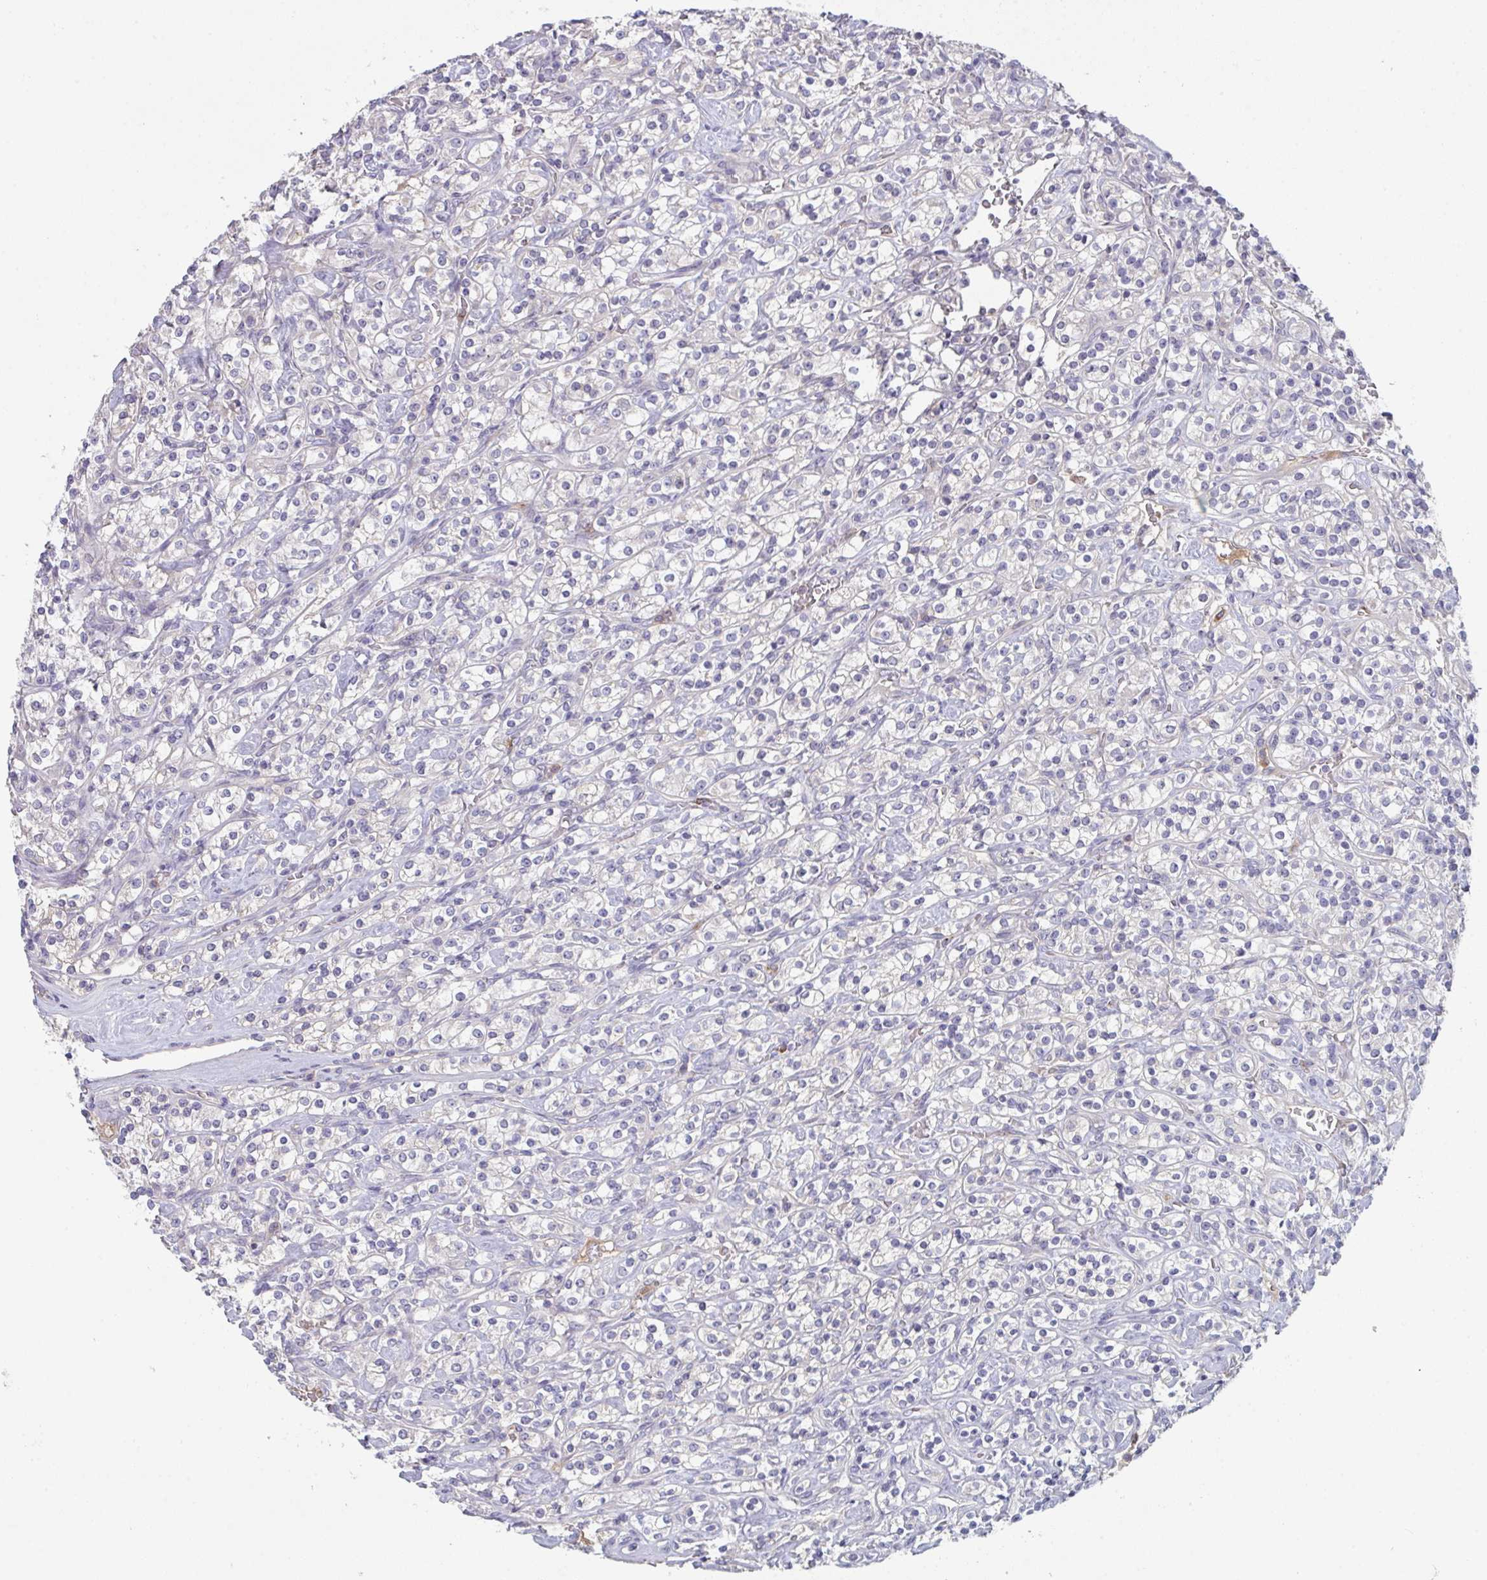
{"staining": {"intensity": "negative", "quantity": "none", "location": "none"}, "tissue": "renal cancer", "cell_type": "Tumor cells", "image_type": "cancer", "snomed": [{"axis": "morphology", "description": "Adenocarcinoma, NOS"}, {"axis": "topography", "description": "Kidney"}], "caption": "The micrograph exhibits no significant expression in tumor cells of renal adenocarcinoma.", "gene": "HGFAC", "patient": {"sex": "male", "age": 77}}